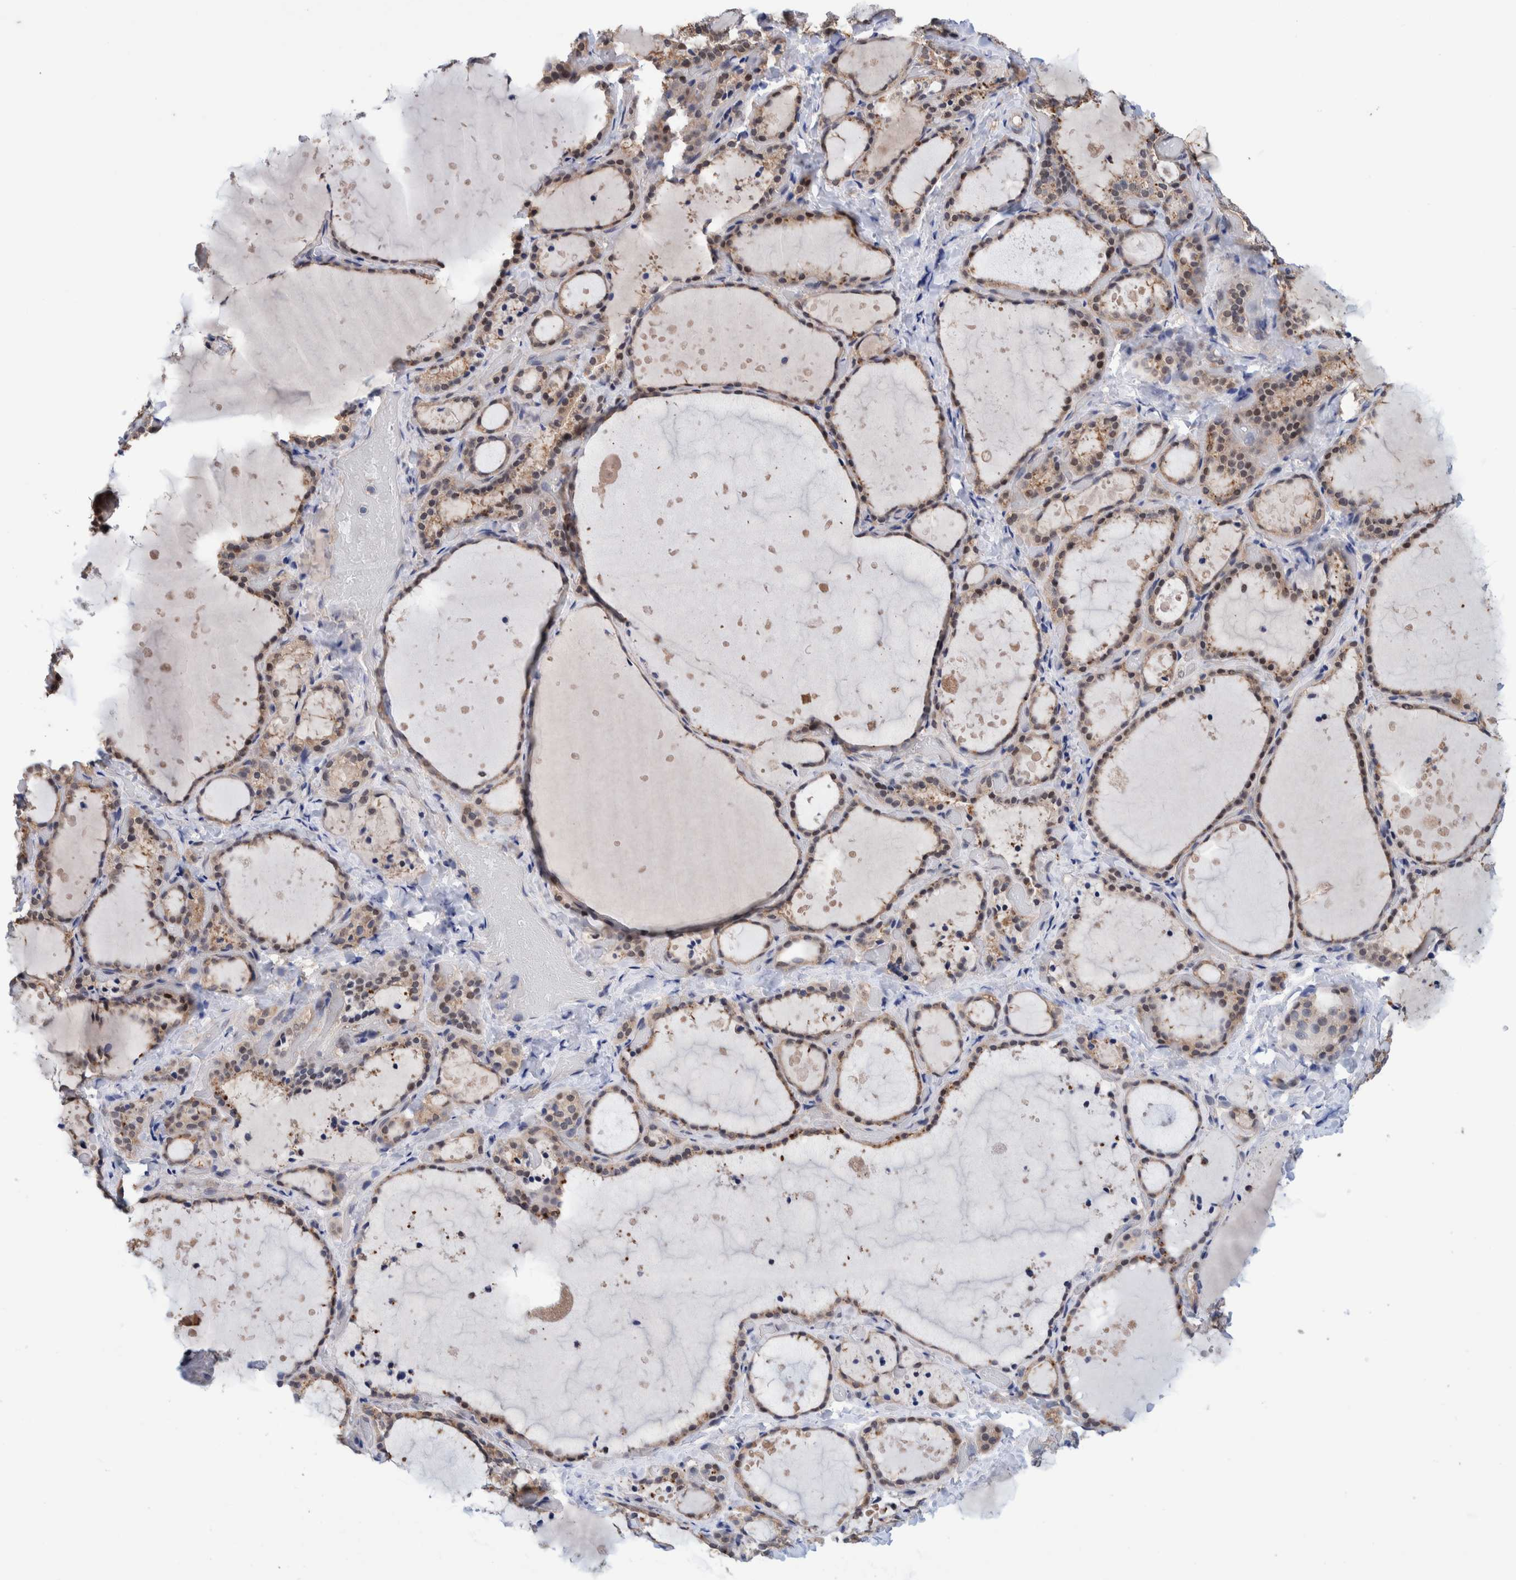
{"staining": {"intensity": "weak", "quantity": ">75%", "location": "cytoplasmic/membranous,nuclear"}, "tissue": "thyroid gland", "cell_type": "Glandular cells", "image_type": "normal", "snomed": [{"axis": "morphology", "description": "Normal tissue, NOS"}, {"axis": "topography", "description": "Thyroid gland"}], "caption": "Thyroid gland stained with IHC reveals weak cytoplasmic/membranous,nuclear staining in about >75% of glandular cells.", "gene": "PFAS", "patient": {"sex": "female", "age": 44}}